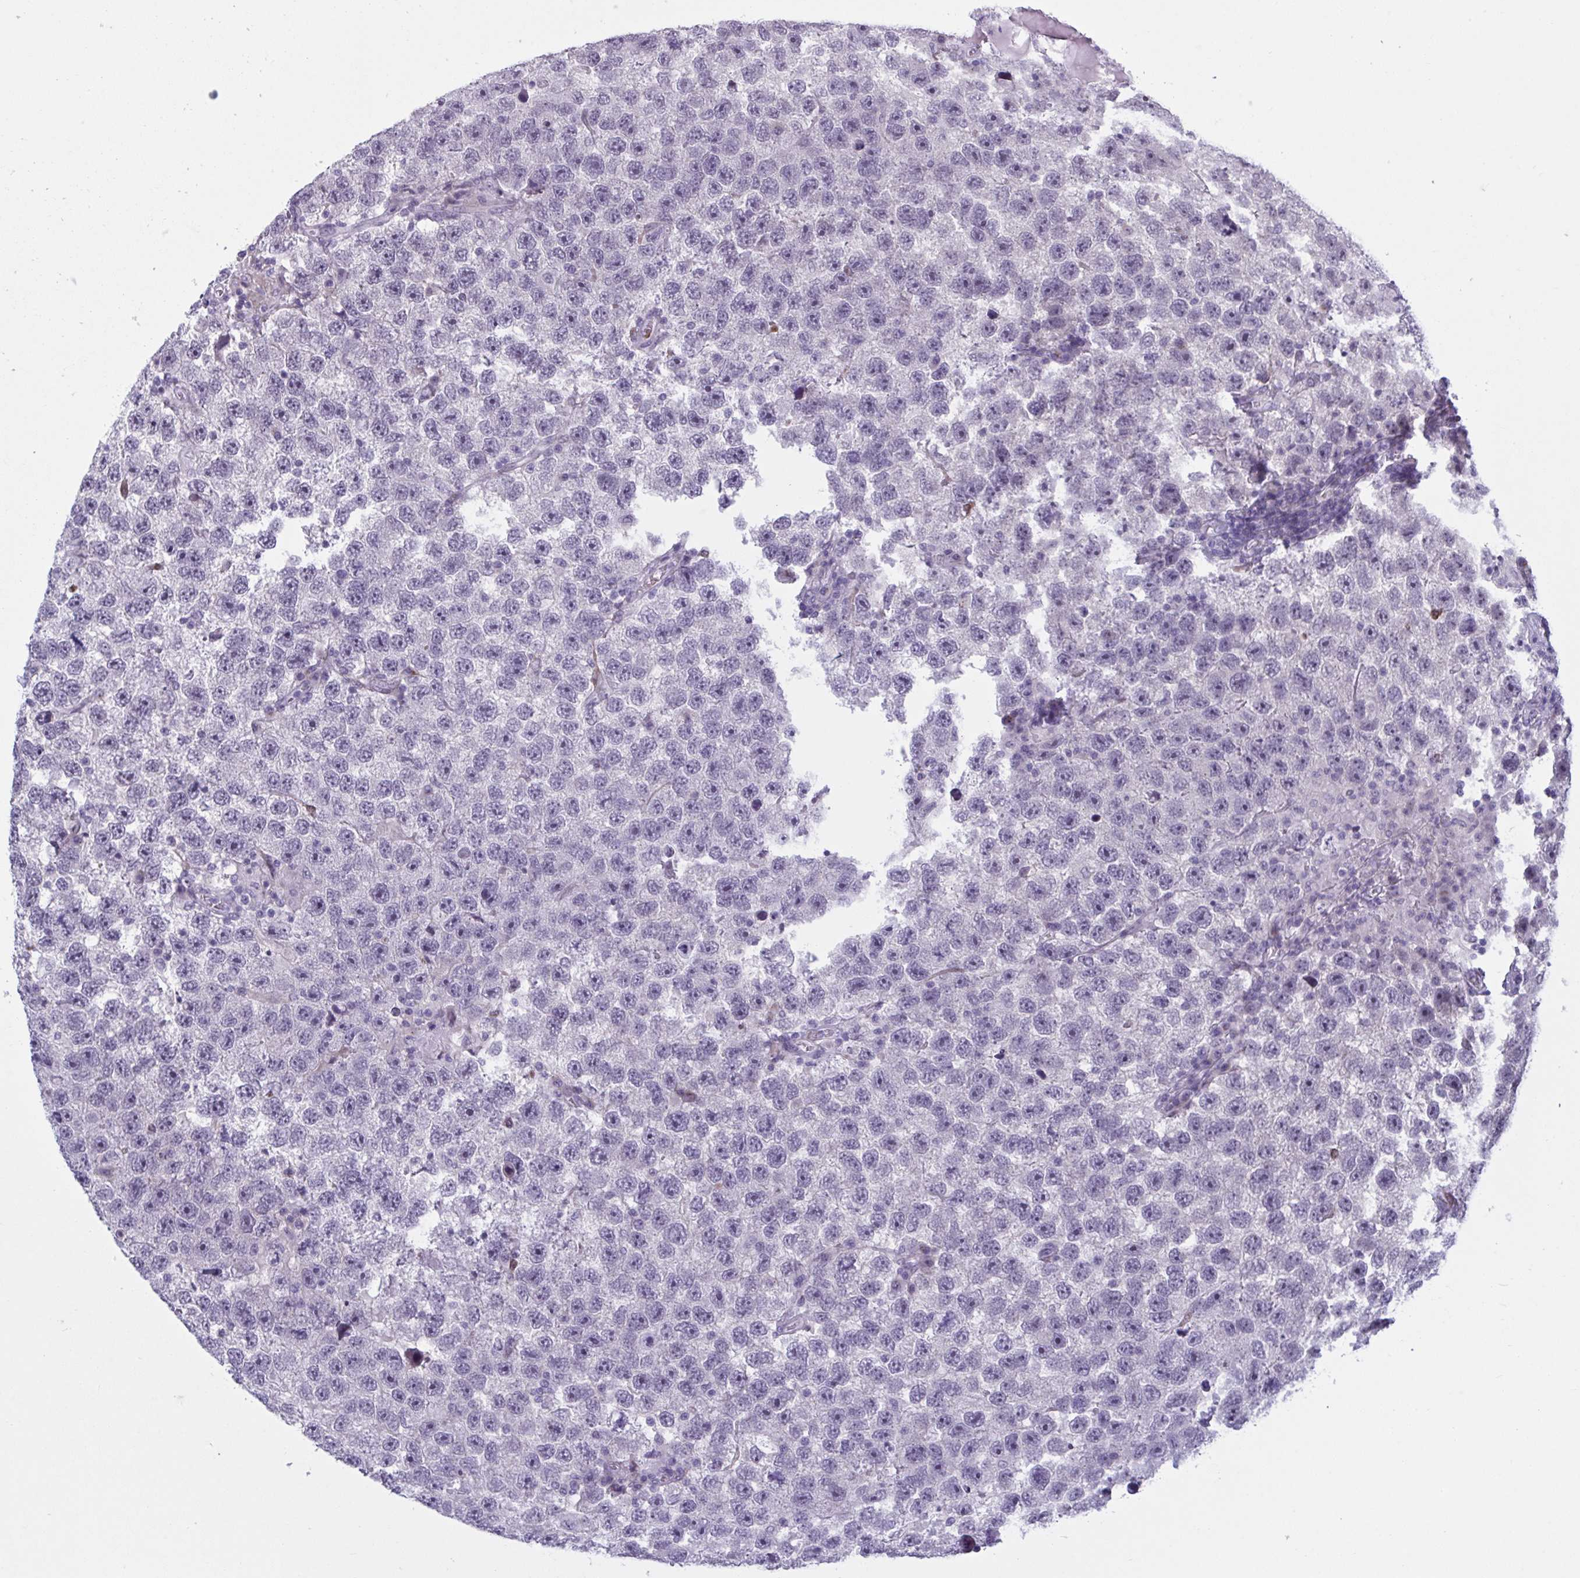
{"staining": {"intensity": "negative", "quantity": "none", "location": "none"}, "tissue": "testis cancer", "cell_type": "Tumor cells", "image_type": "cancer", "snomed": [{"axis": "morphology", "description": "Seminoma, NOS"}, {"axis": "topography", "description": "Testis"}], "caption": "A micrograph of human testis cancer is negative for staining in tumor cells.", "gene": "HSD11B2", "patient": {"sex": "male", "age": 26}}